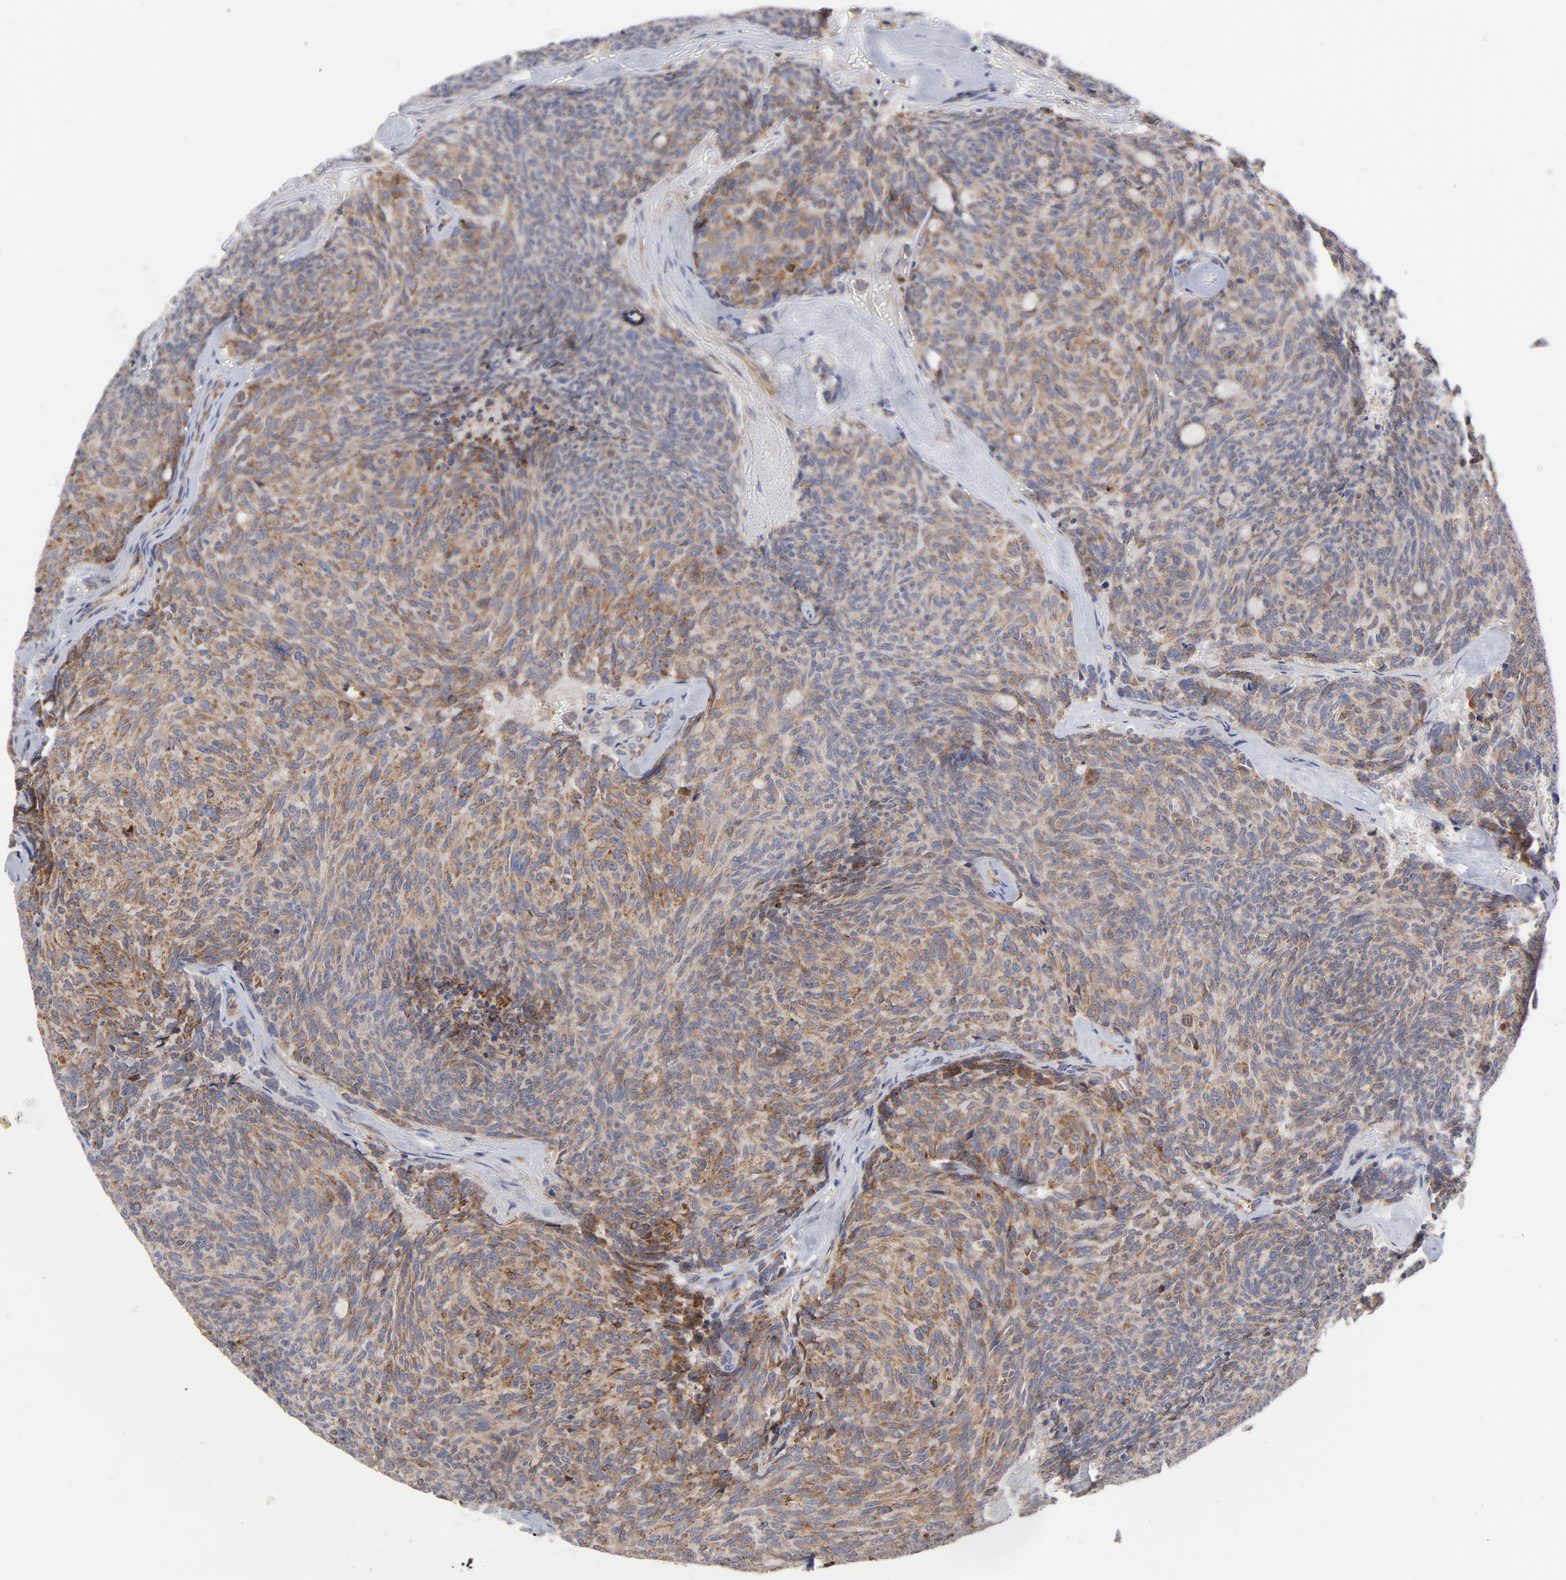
{"staining": {"intensity": "moderate", "quantity": ">75%", "location": "cytoplasmic/membranous"}, "tissue": "carcinoid", "cell_type": "Tumor cells", "image_type": "cancer", "snomed": [{"axis": "morphology", "description": "Carcinoid, malignant, NOS"}, {"axis": "topography", "description": "Pancreas"}], "caption": "Tumor cells show medium levels of moderate cytoplasmic/membranous expression in about >75% of cells in carcinoid.", "gene": "RAPGEF3", "patient": {"sex": "female", "age": 54}}